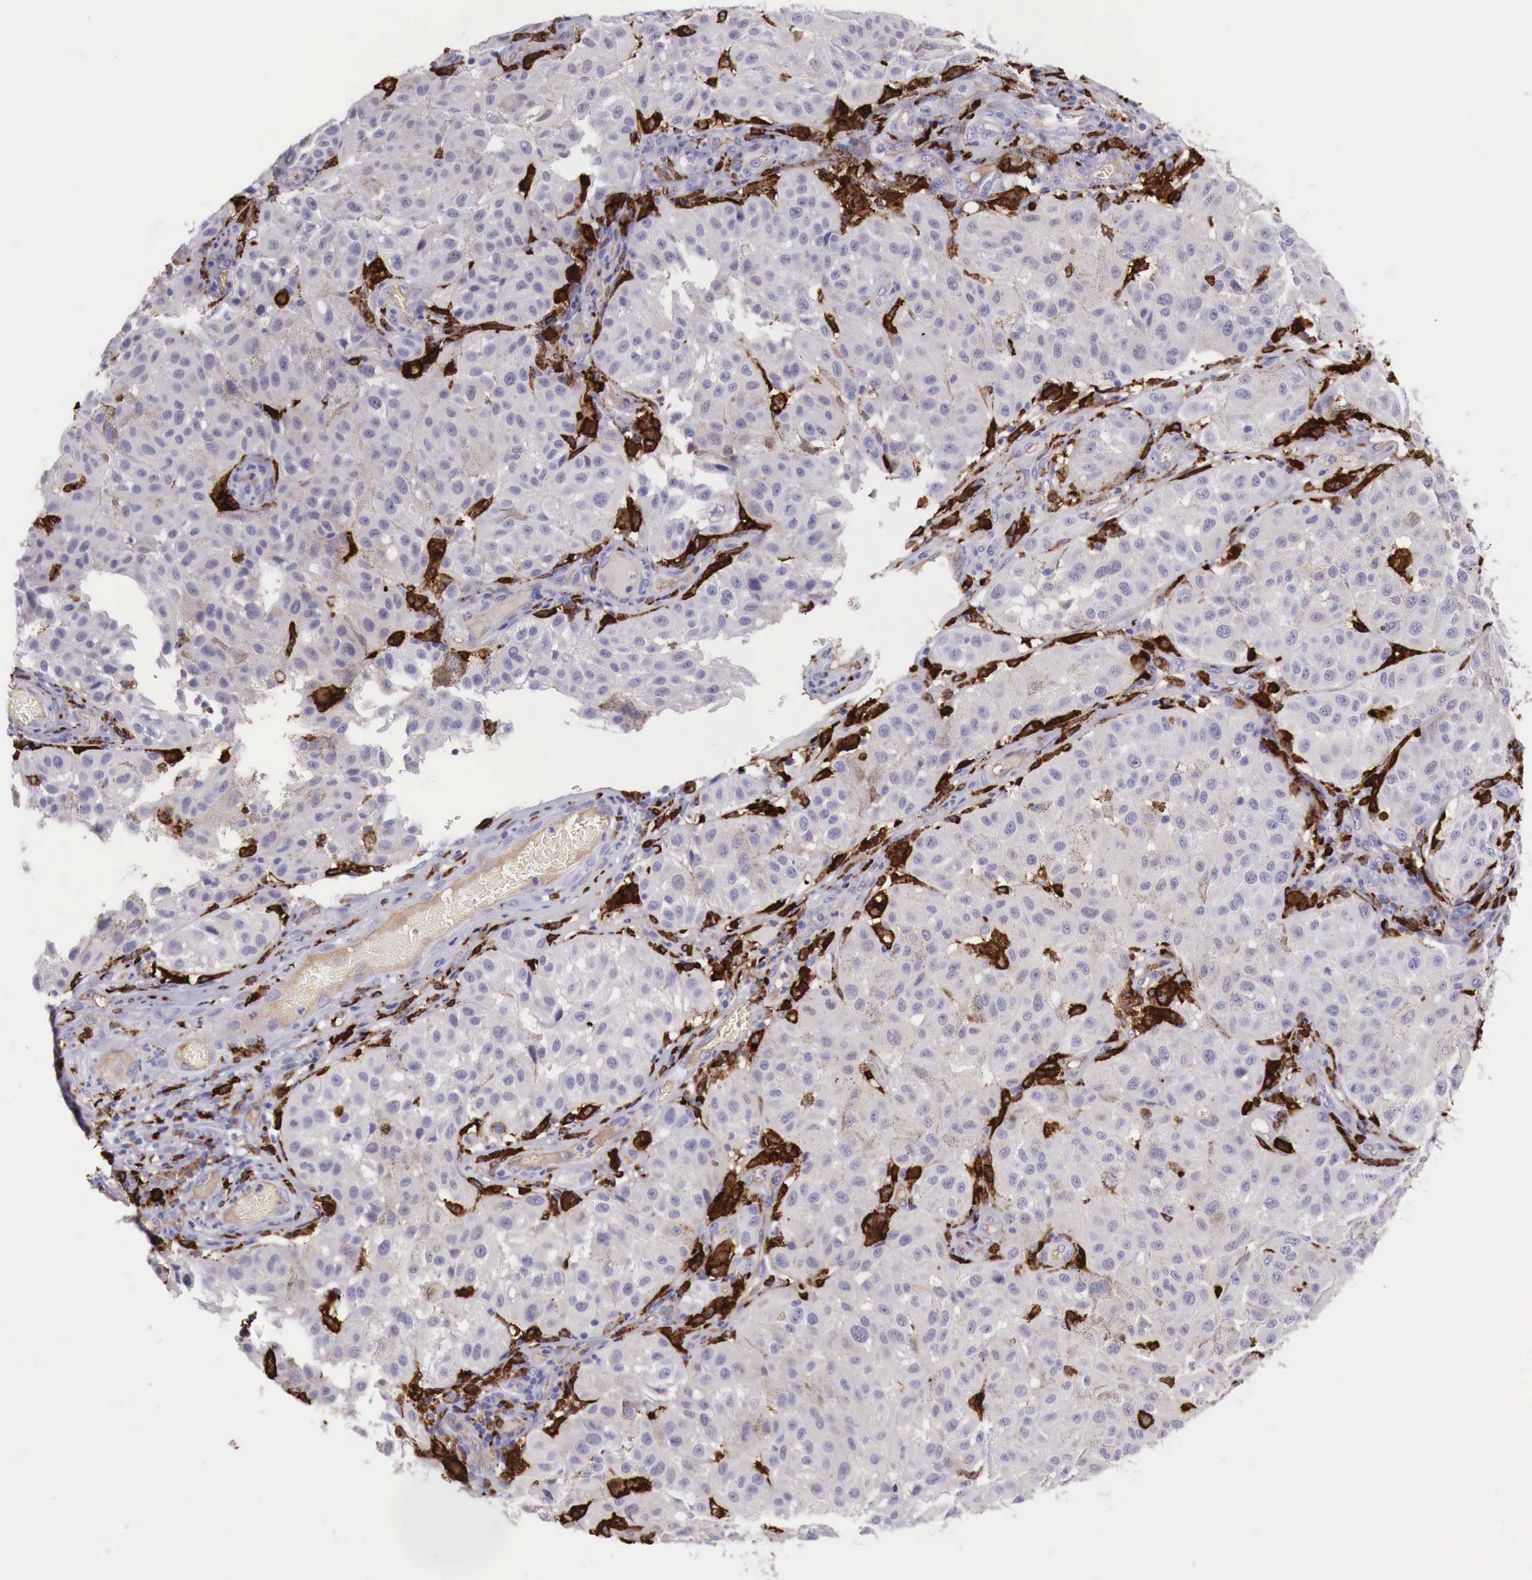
{"staining": {"intensity": "negative", "quantity": "none", "location": "none"}, "tissue": "melanoma", "cell_type": "Tumor cells", "image_type": "cancer", "snomed": [{"axis": "morphology", "description": "Malignant melanoma, NOS"}, {"axis": "topography", "description": "Skin"}], "caption": "Human melanoma stained for a protein using IHC reveals no expression in tumor cells.", "gene": "MSR1", "patient": {"sex": "female", "age": 64}}